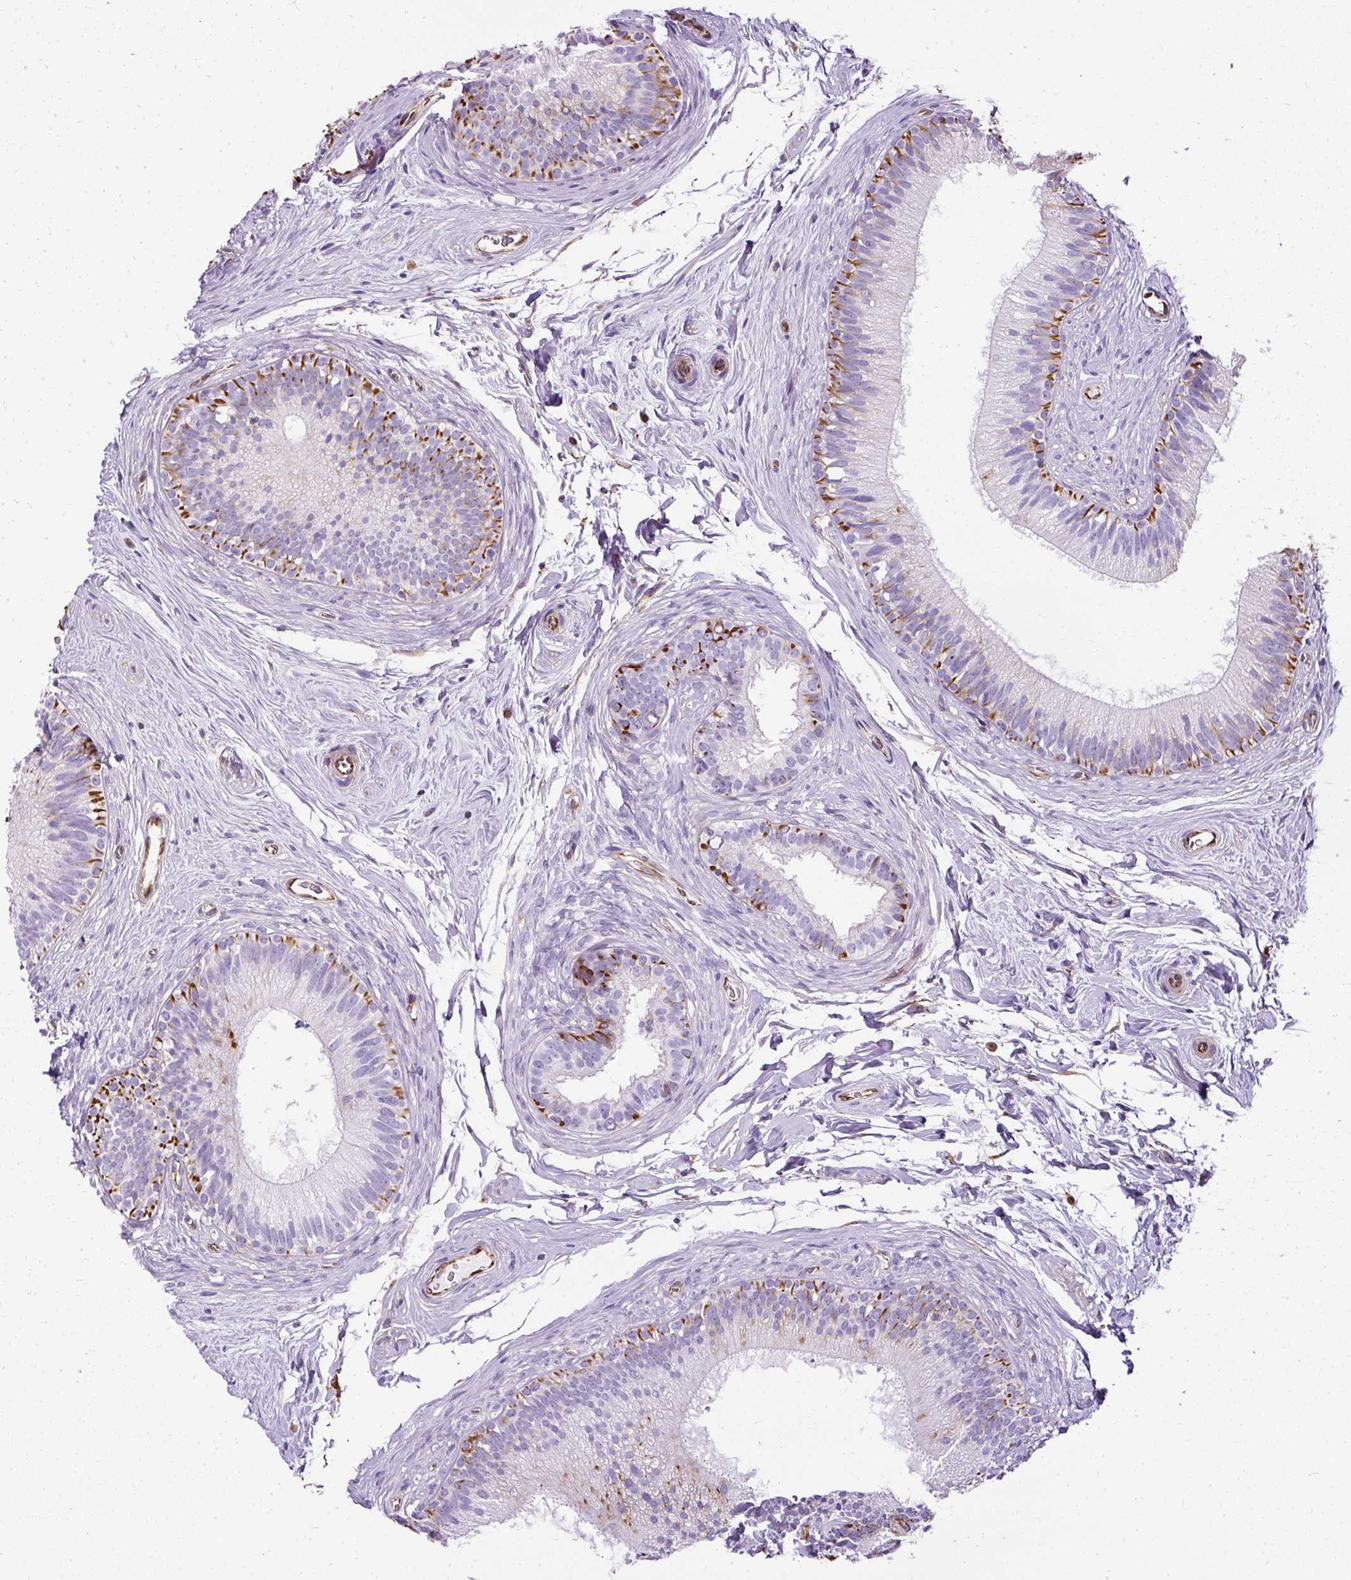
{"staining": {"intensity": "strong", "quantity": "<25%", "location": "cytoplasmic/membranous"}, "tissue": "epididymis", "cell_type": "Glandular cells", "image_type": "normal", "snomed": [{"axis": "morphology", "description": "Normal tissue, NOS"}, {"axis": "topography", "description": "Epididymis"}], "caption": "Immunohistochemical staining of unremarkable human epididymis demonstrates medium levels of strong cytoplasmic/membranous staining in approximately <25% of glandular cells. Using DAB (brown) and hematoxylin (blue) stains, captured at high magnification using brightfield microscopy.", "gene": "PLS1", "patient": {"sex": "male", "age": 33}}